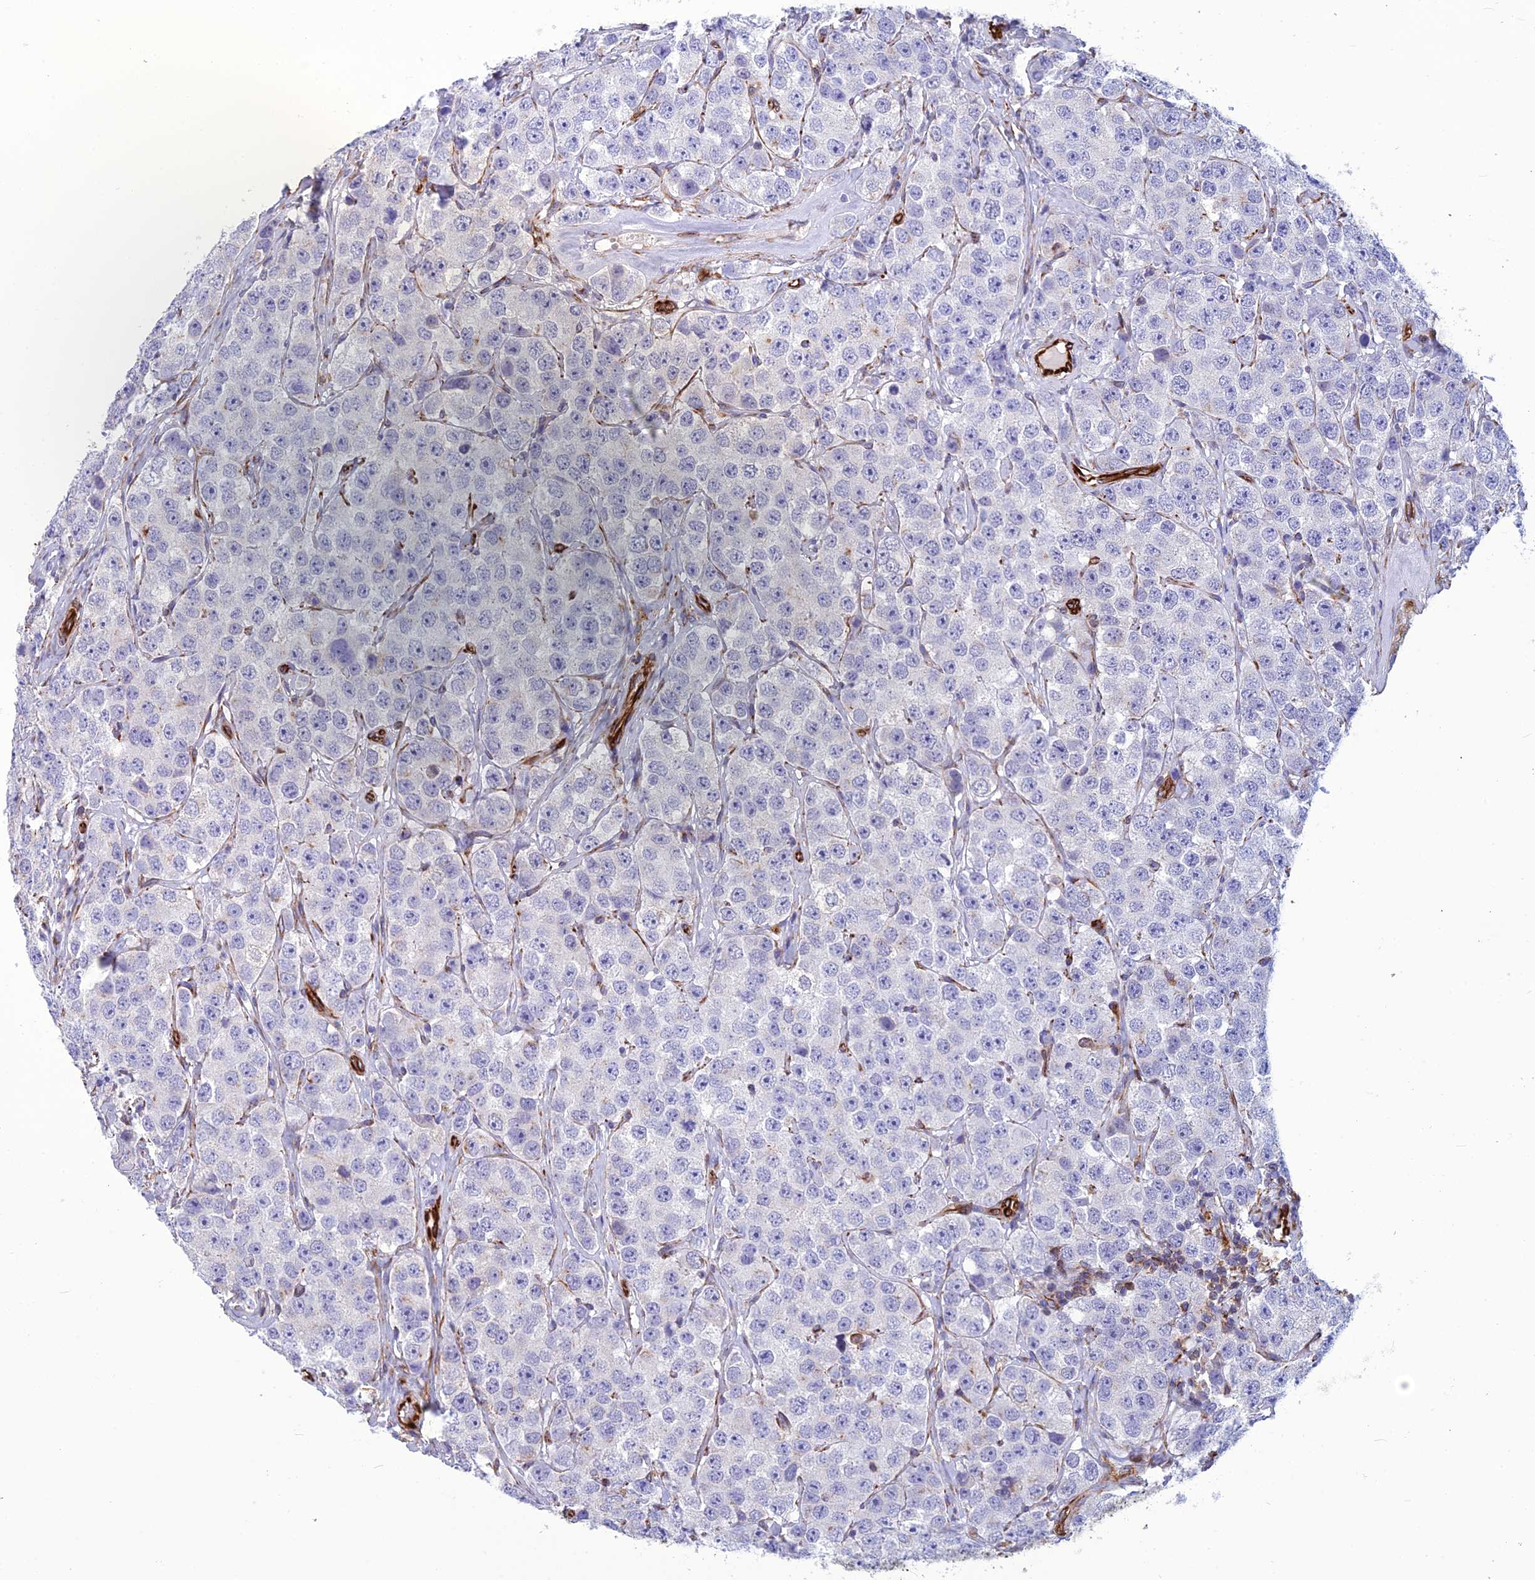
{"staining": {"intensity": "negative", "quantity": "none", "location": "none"}, "tissue": "testis cancer", "cell_type": "Tumor cells", "image_type": "cancer", "snomed": [{"axis": "morphology", "description": "Seminoma, NOS"}, {"axis": "topography", "description": "Testis"}], "caption": "IHC of human testis cancer demonstrates no positivity in tumor cells.", "gene": "FBXL20", "patient": {"sex": "male", "age": 28}}